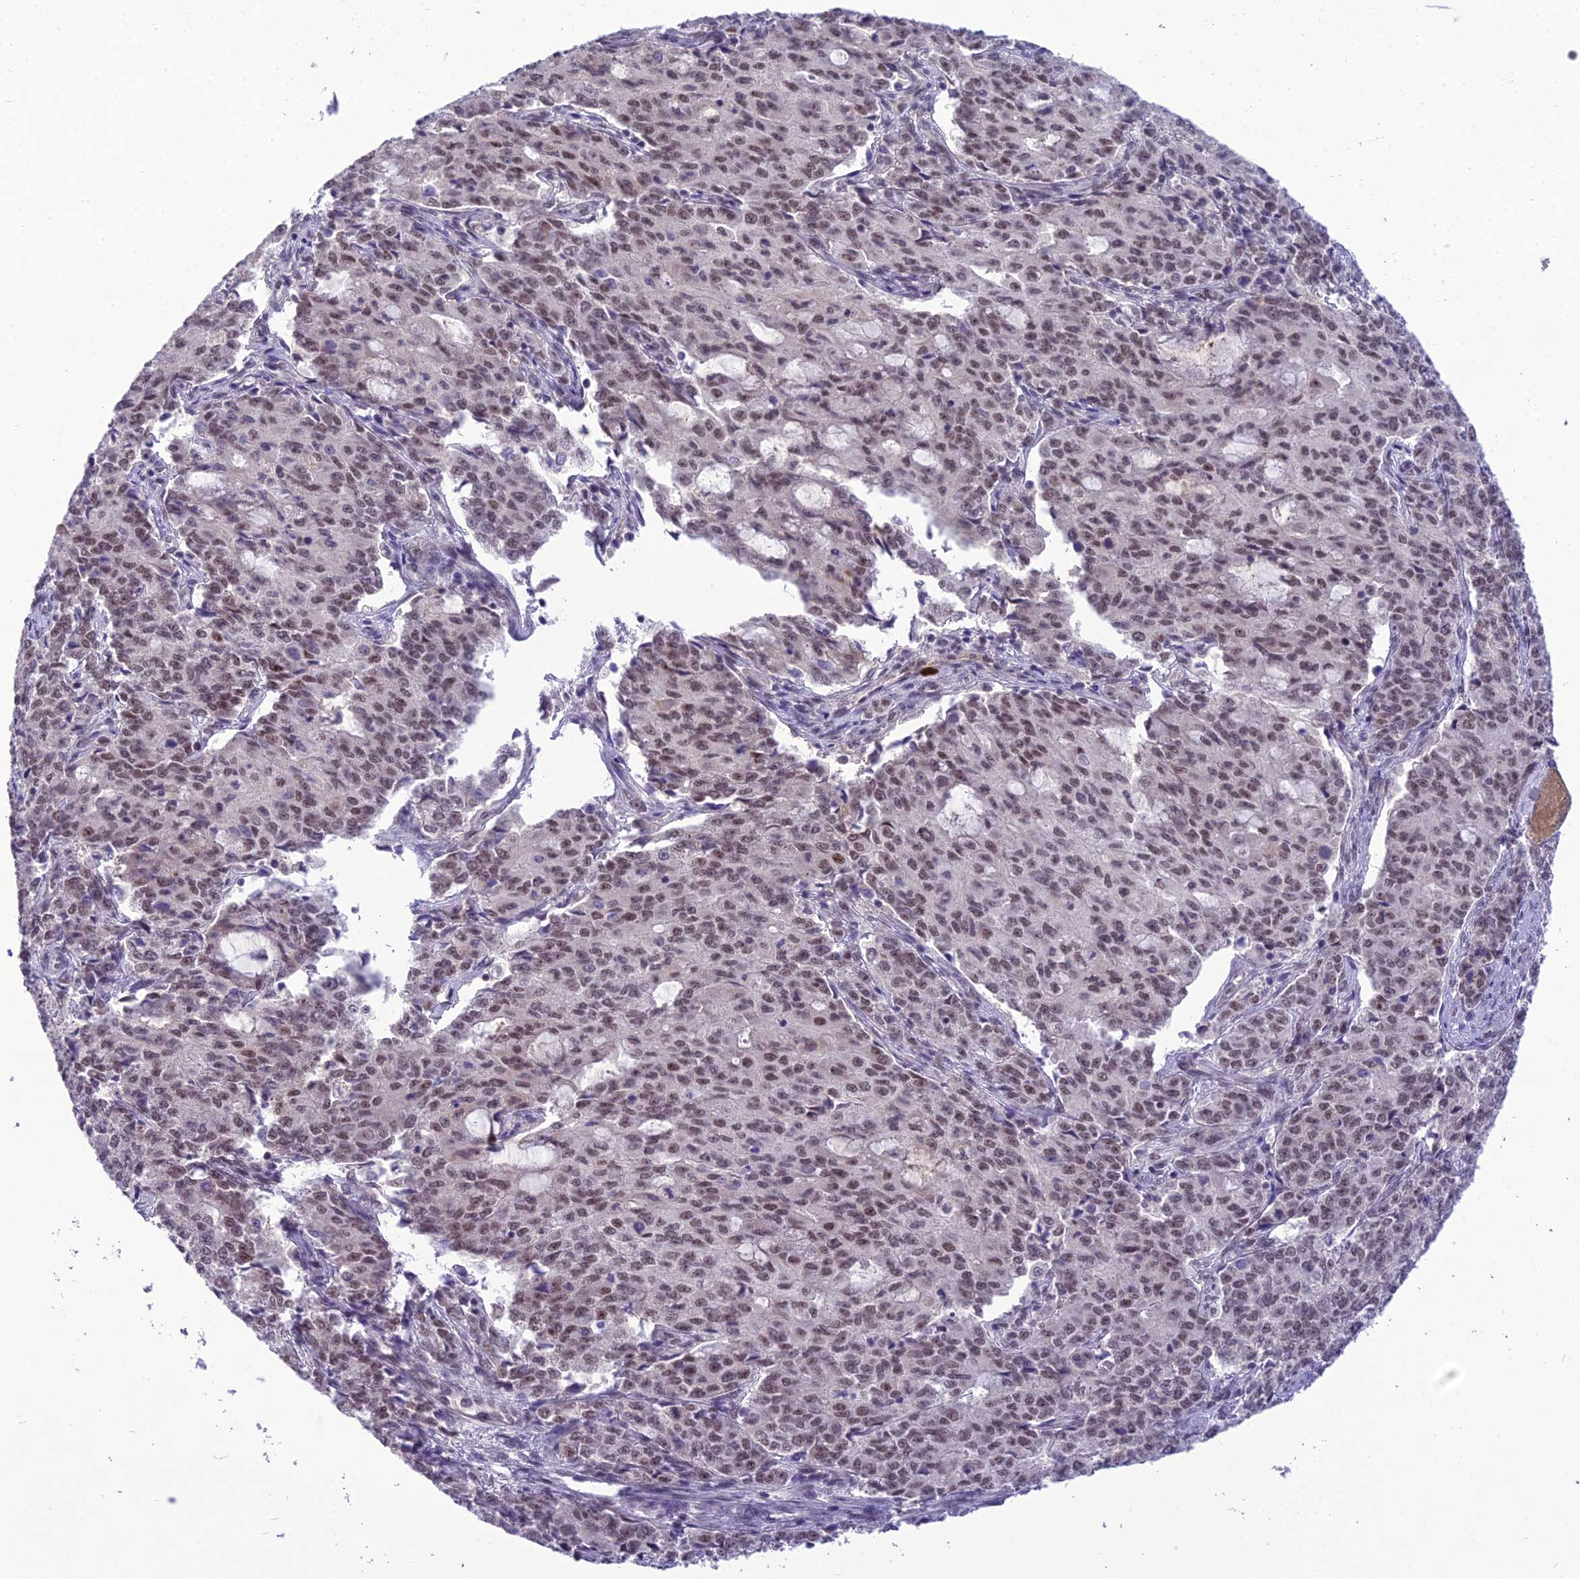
{"staining": {"intensity": "moderate", "quantity": "25%-75%", "location": "nuclear"}, "tissue": "endometrial cancer", "cell_type": "Tumor cells", "image_type": "cancer", "snomed": [{"axis": "morphology", "description": "Adenocarcinoma, NOS"}, {"axis": "topography", "description": "Endometrium"}], "caption": "Immunohistochemical staining of endometrial adenocarcinoma shows medium levels of moderate nuclear protein staining in about 25%-75% of tumor cells.", "gene": "SH3RF3", "patient": {"sex": "female", "age": 50}}